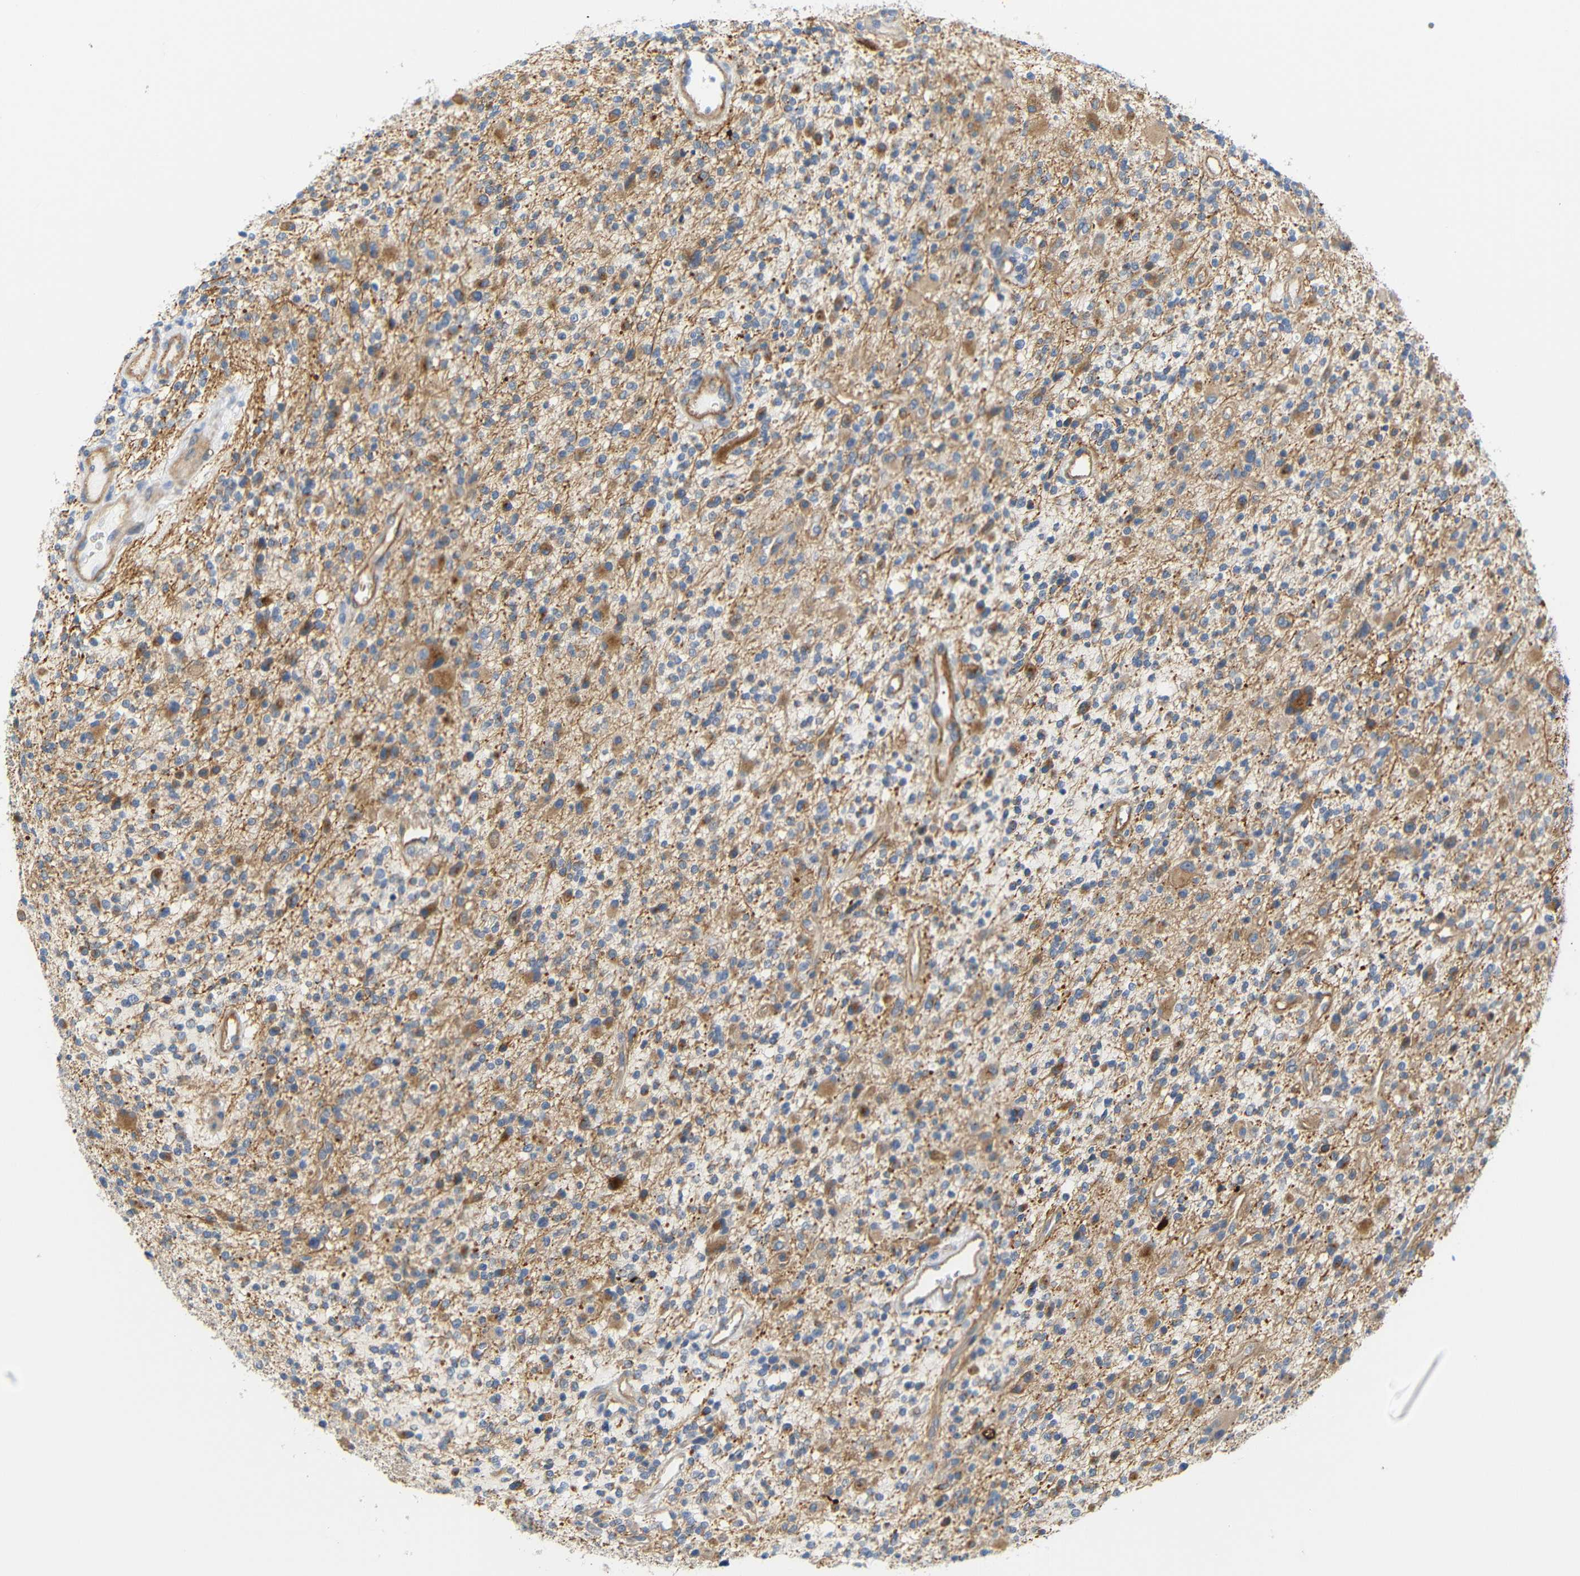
{"staining": {"intensity": "moderate", "quantity": "25%-75%", "location": "cytoplasmic/membranous"}, "tissue": "glioma", "cell_type": "Tumor cells", "image_type": "cancer", "snomed": [{"axis": "morphology", "description": "Glioma, malignant, High grade"}, {"axis": "topography", "description": "Brain"}], "caption": "The histopathology image shows a brown stain indicating the presence of a protein in the cytoplasmic/membranous of tumor cells in malignant glioma (high-grade).", "gene": "STMN3", "patient": {"sex": "male", "age": 48}}